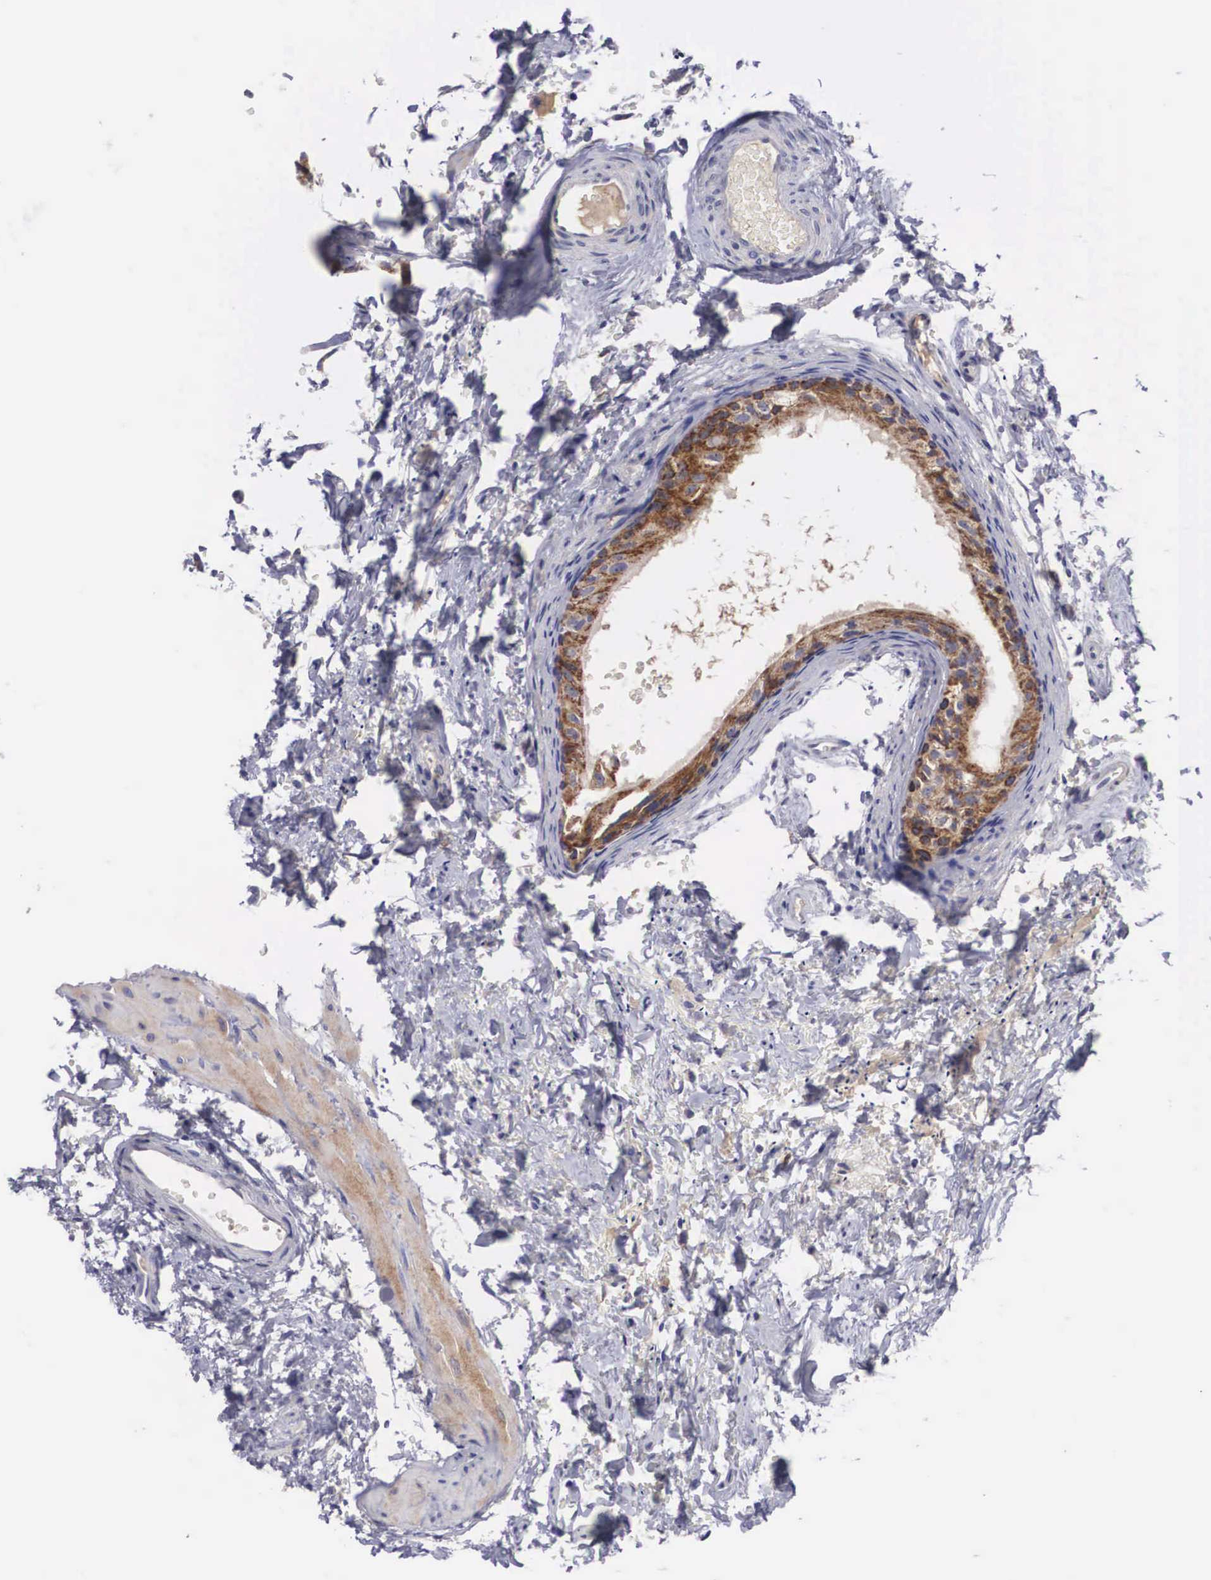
{"staining": {"intensity": "strong", "quantity": ">75%", "location": "cytoplasmic/membranous"}, "tissue": "epididymis", "cell_type": "Glandular cells", "image_type": "normal", "snomed": [{"axis": "morphology", "description": "Normal tissue, NOS"}, {"axis": "topography", "description": "Epididymis"}], "caption": "The histopathology image demonstrates a brown stain indicating the presence of a protein in the cytoplasmic/membranous of glandular cells in epididymis. (DAB = brown stain, brightfield microscopy at high magnification).", "gene": "NREP", "patient": {"sex": "male", "age": 77}}